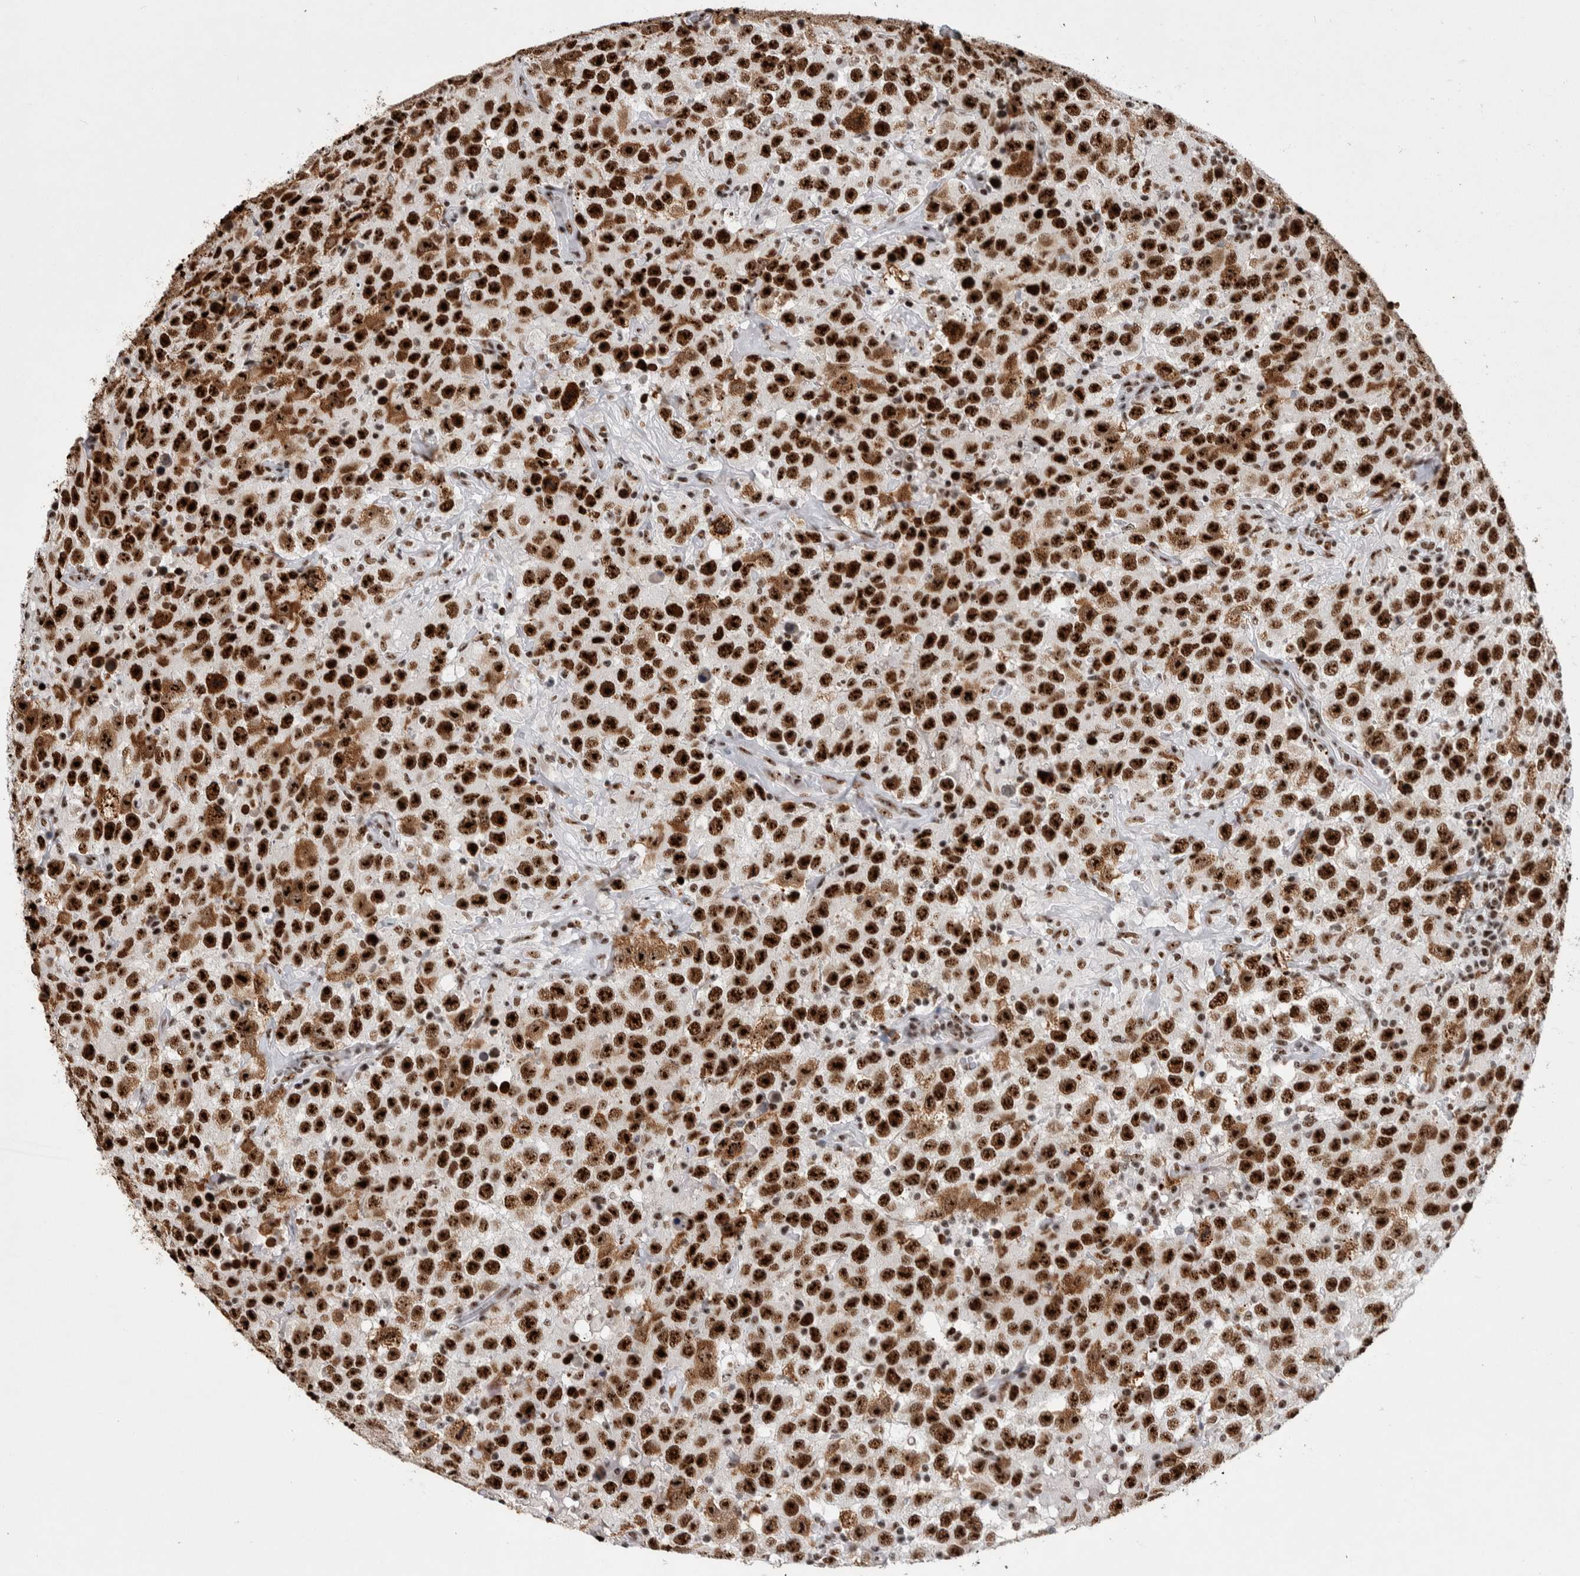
{"staining": {"intensity": "strong", "quantity": ">75%", "location": "nuclear"}, "tissue": "testis cancer", "cell_type": "Tumor cells", "image_type": "cancer", "snomed": [{"axis": "morphology", "description": "Seminoma, NOS"}, {"axis": "topography", "description": "Testis"}], "caption": "Testis cancer (seminoma) tissue exhibits strong nuclear positivity in approximately >75% of tumor cells, visualized by immunohistochemistry.", "gene": "NCL", "patient": {"sex": "male", "age": 41}}